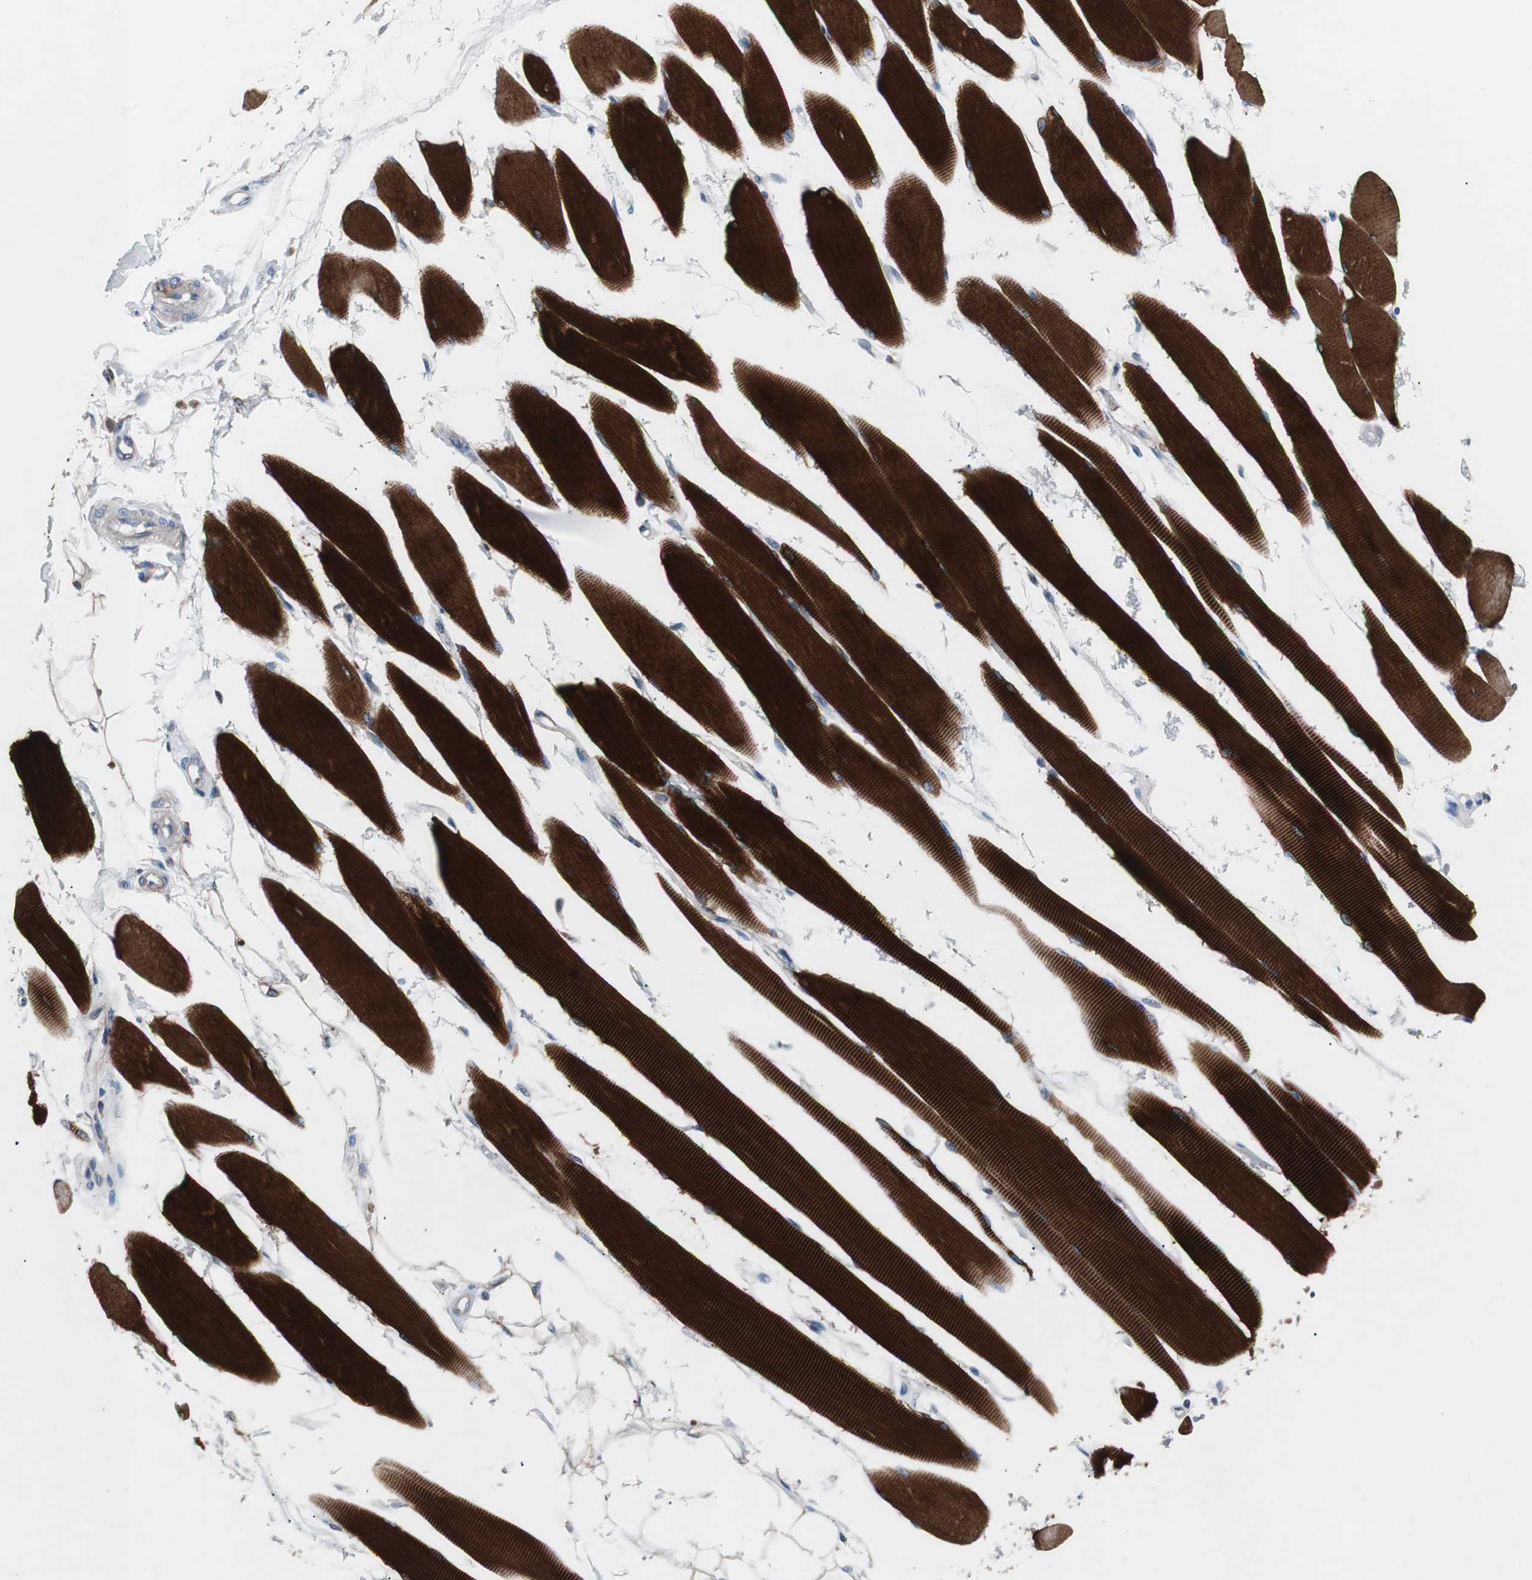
{"staining": {"intensity": "strong", "quantity": ">75%", "location": "cytoplasmic/membranous"}, "tissue": "skeletal muscle", "cell_type": "Myocytes", "image_type": "normal", "snomed": [{"axis": "morphology", "description": "Normal tissue, NOS"}, {"axis": "topography", "description": "Skeletal muscle"}, {"axis": "topography", "description": "Peripheral nerve tissue"}], "caption": "Benign skeletal muscle shows strong cytoplasmic/membranous expression in about >75% of myocytes (IHC, brightfield microscopy, high magnification)..", "gene": "GYS1", "patient": {"sex": "female", "age": 84}}